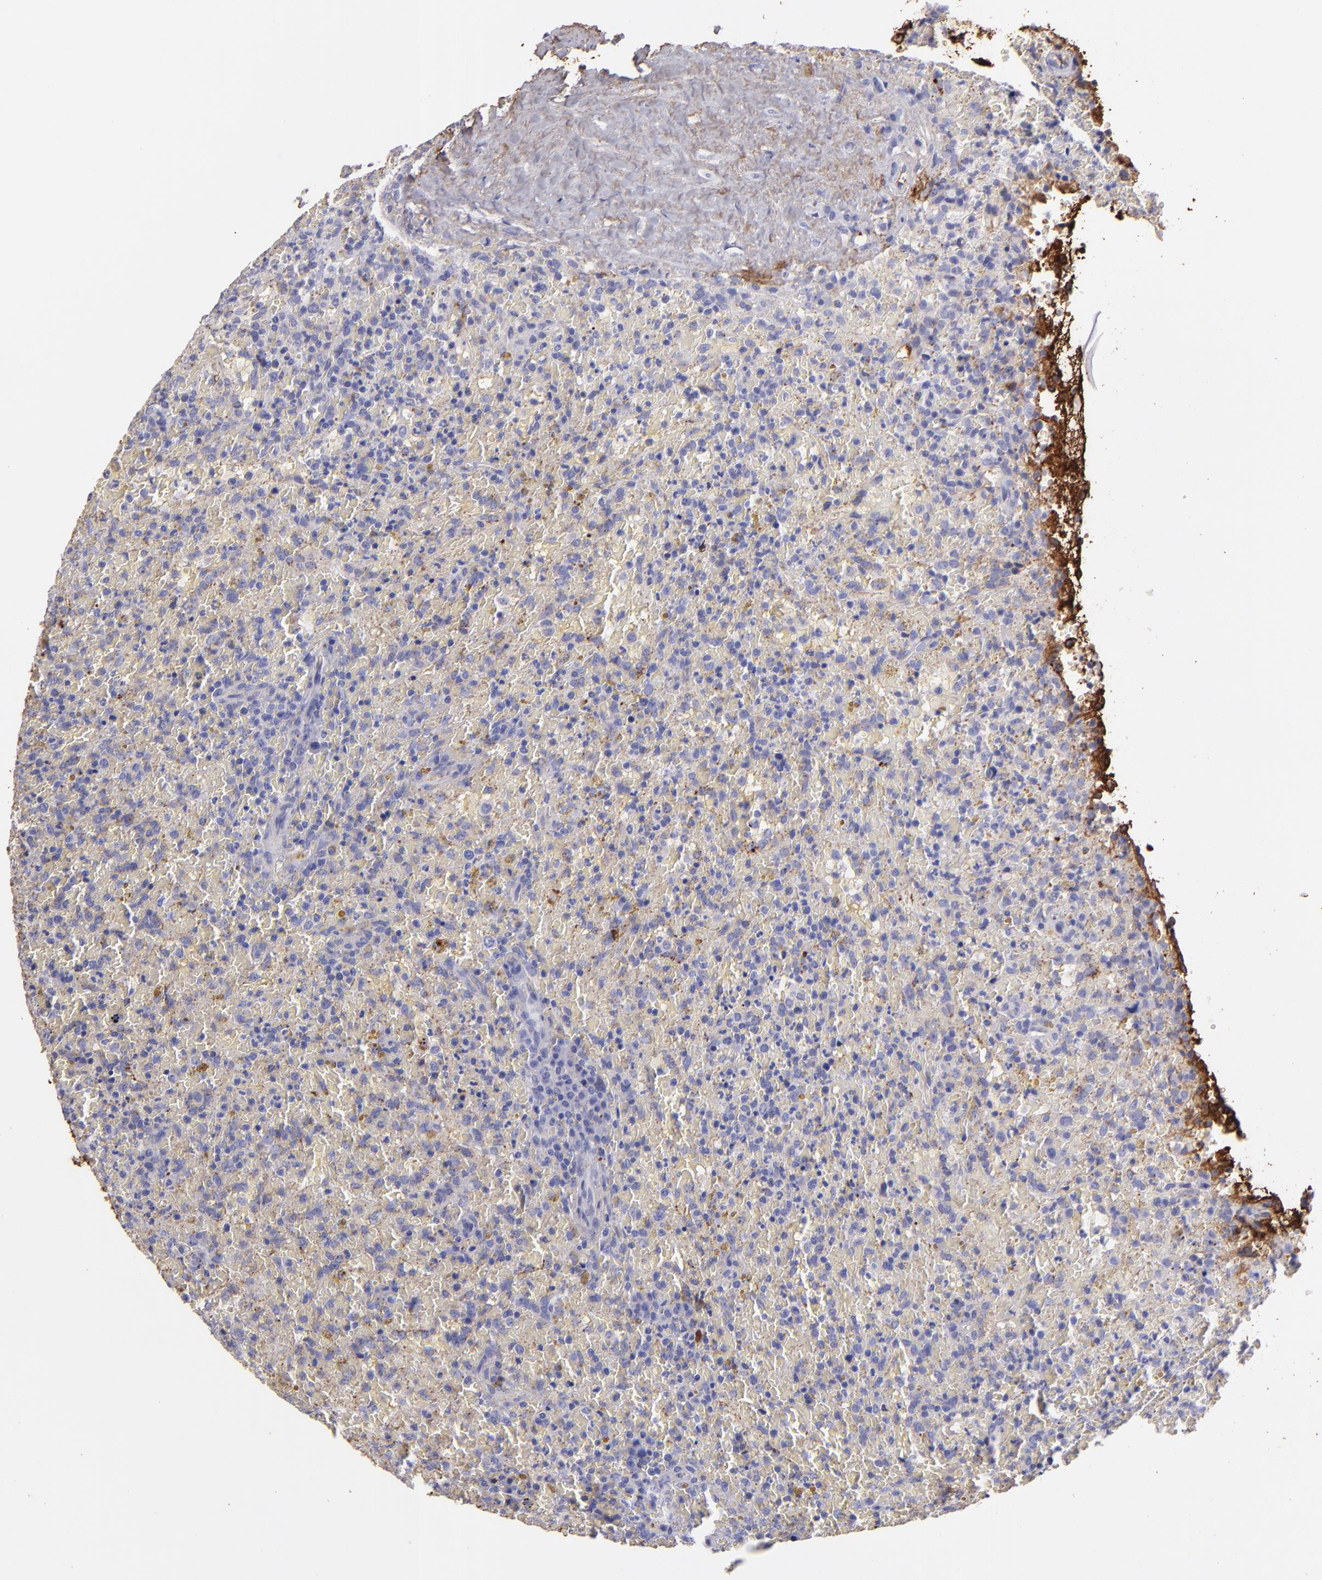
{"staining": {"intensity": "negative", "quantity": "none", "location": "none"}, "tissue": "lymphoma", "cell_type": "Tumor cells", "image_type": "cancer", "snomed": [{"axis": "morphology", "description": "Malignant lymphoma, non-Hodgkin's type, High grade"}, {"axis": "topography", "description": "Spleen"}, {"axis": "topography", "description": "Lymph node"}], "caption": "Tumor cells show no significant protein staining in lymphoma.", "gene": "FGB", "patient": {"sex": "female", "age": 70}}